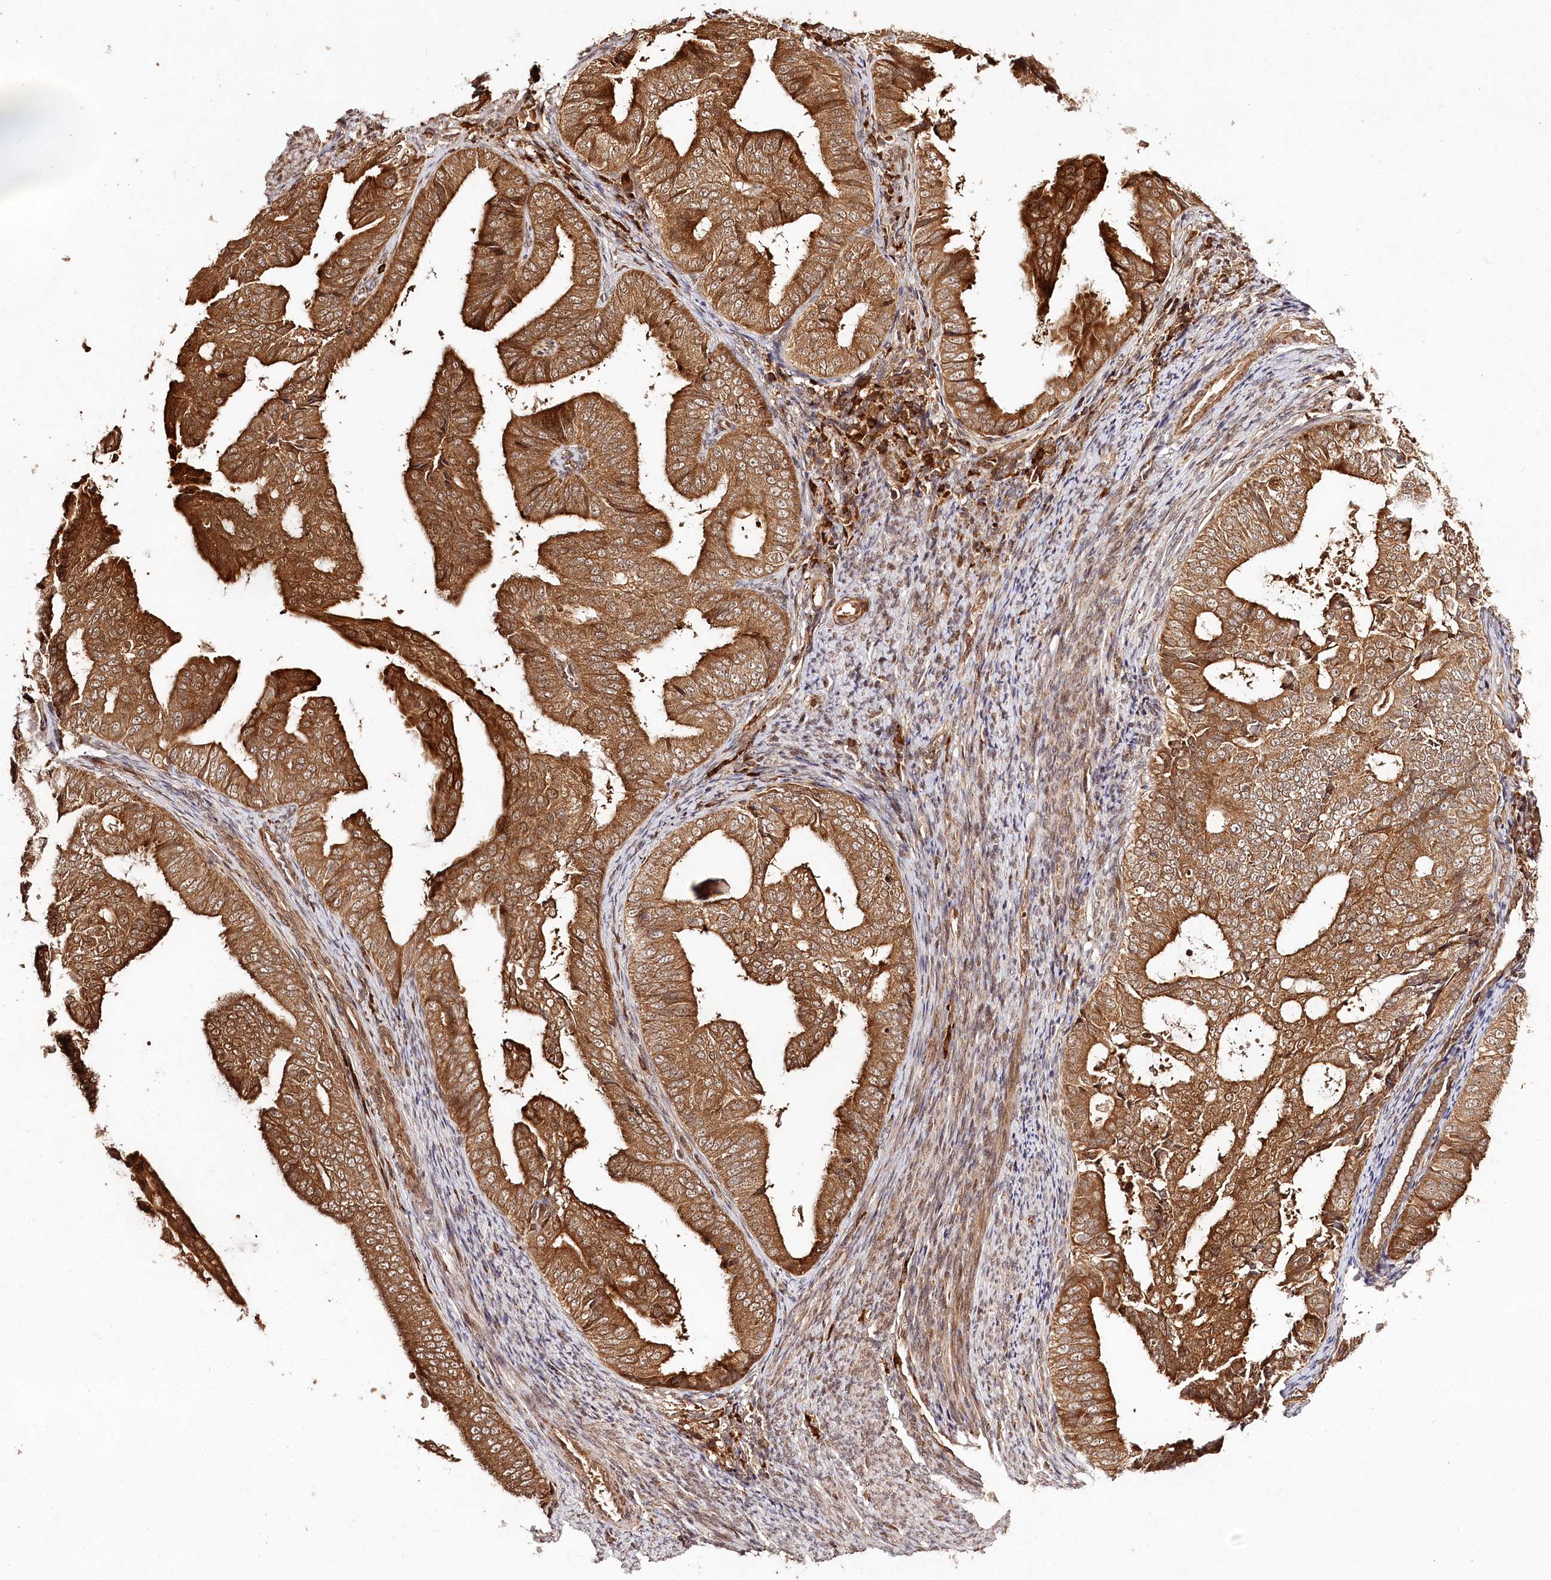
{"staining": {"intensity": "strong", "quantity": ">75%", "location": "cytoplasmic/membranous"}, "tissue": "endometrial cancer", "cell_type": "Tumor cells", "image_type": "cancer", "snomed": [{"axis": "morphology", "description": "Adenocarcinoma, NOS"}, {"axis": "topography", "description": "Endometrium"}], "caption": "Immunohistochemistry (IHC) staining of endometrial cancer, which exhibits high levels of strong cytoplasmic/membranous positivity in approximately >75% of tumor cells indicating strong cytoplasmic/membranous protein staining. The staining was performed using DAB (3,3'-diaminobenzidine) (brown) for protein detection and nuclei were counterstained in hematoxylin (blue).", "gene": "ULK2", "patient": {"sex": "female", "age": 58}}